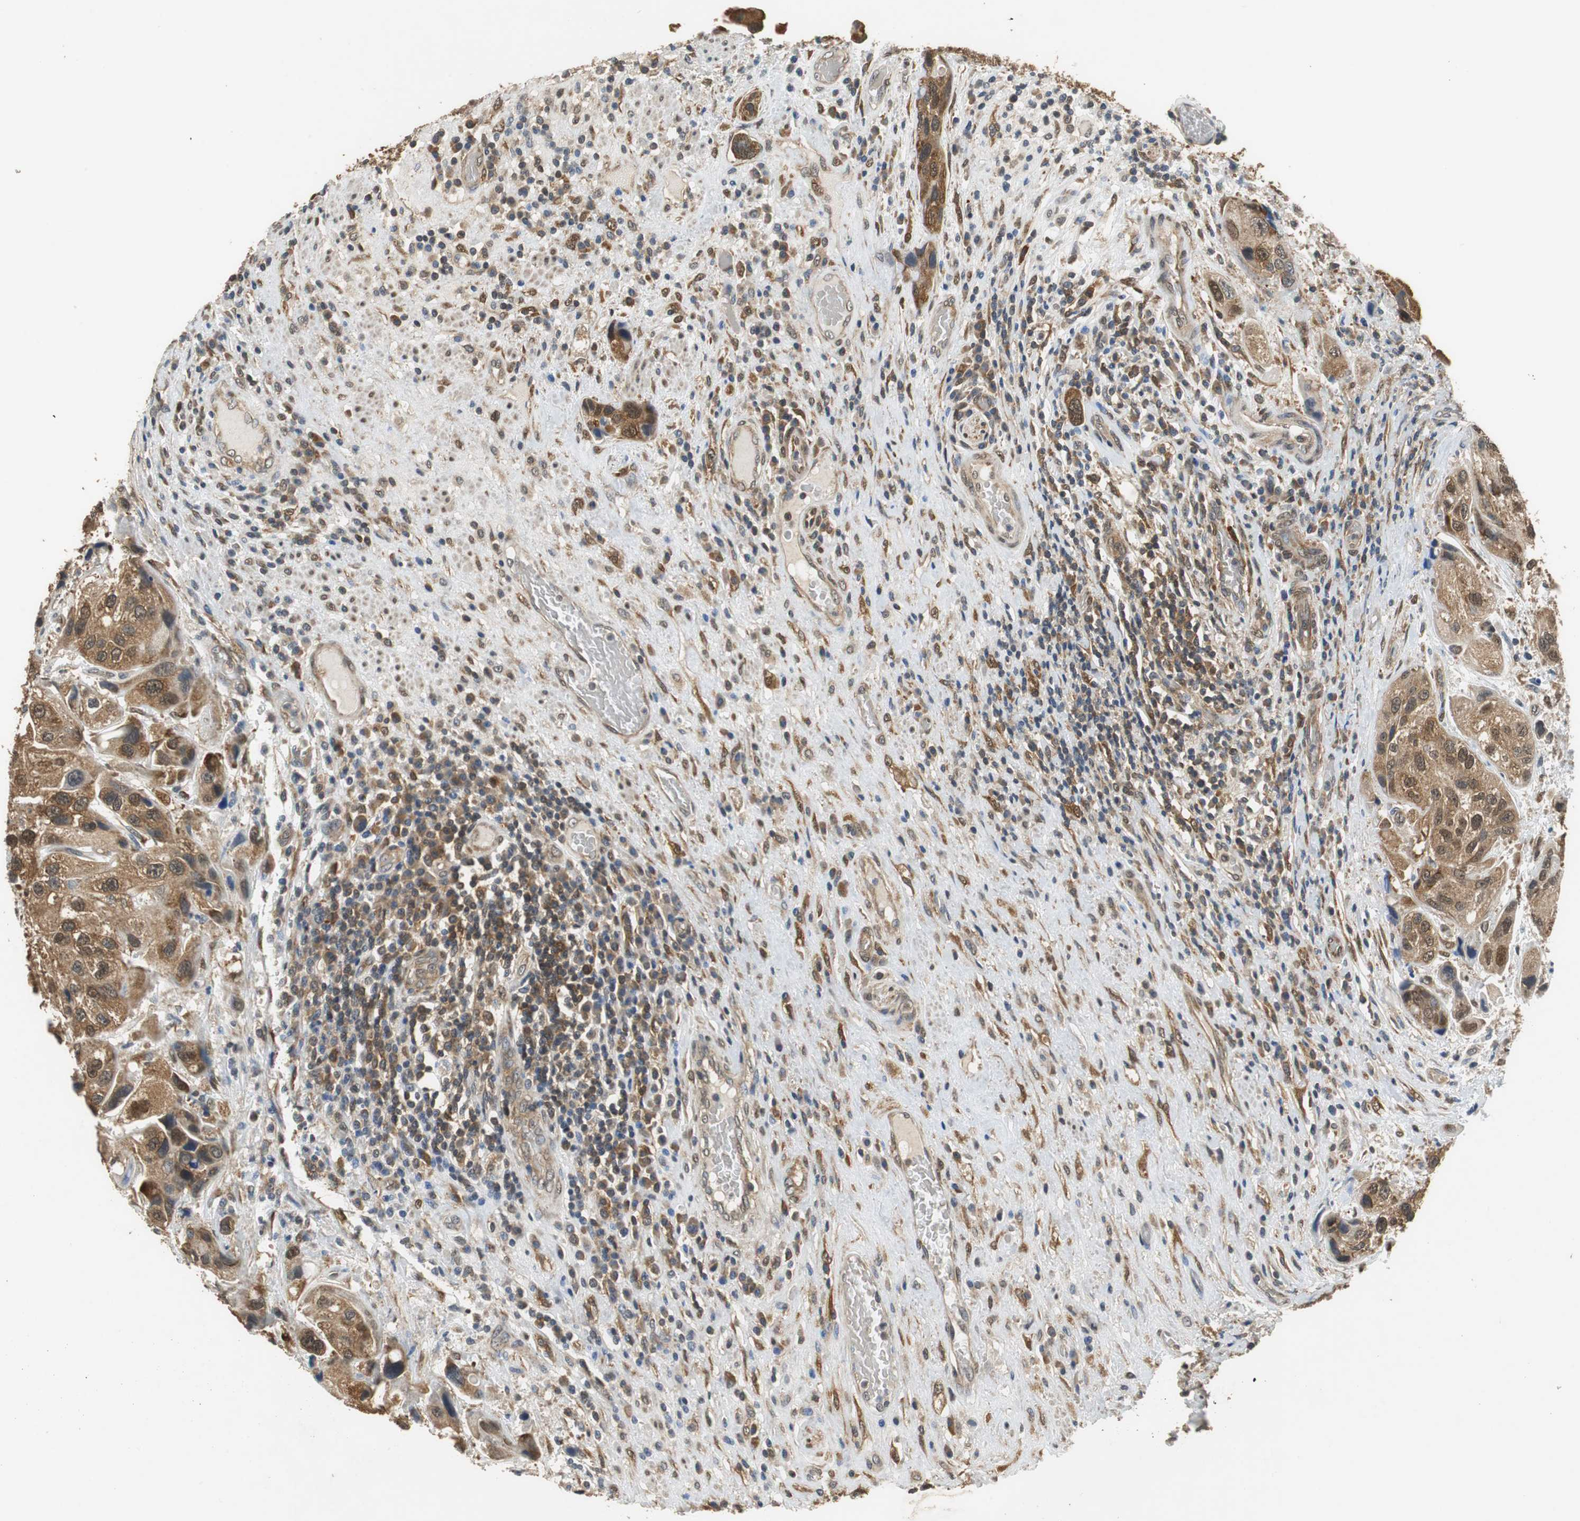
{"staining": {"intensity": "strong", "quantity": ">75%", "location": "cytoplasmic/membranous,nuclear"}, "tissue": "urothelial cancer", "cell_type": "Tumor cells", "image_type": "cancer", "snomed": [{"axis": "morphology", "description": "Urothelial carcinoma, High grade"}, {"axis": "topography", "description": "Urinary bladder"}], "caption": "Strong cytoplasmic/membranous and nuclear protein staining is identified in about >75% of tumor cells in urothelial cancer.", "gene": "UBQLN2", "patient": {"sex": "female", "age": 64}}